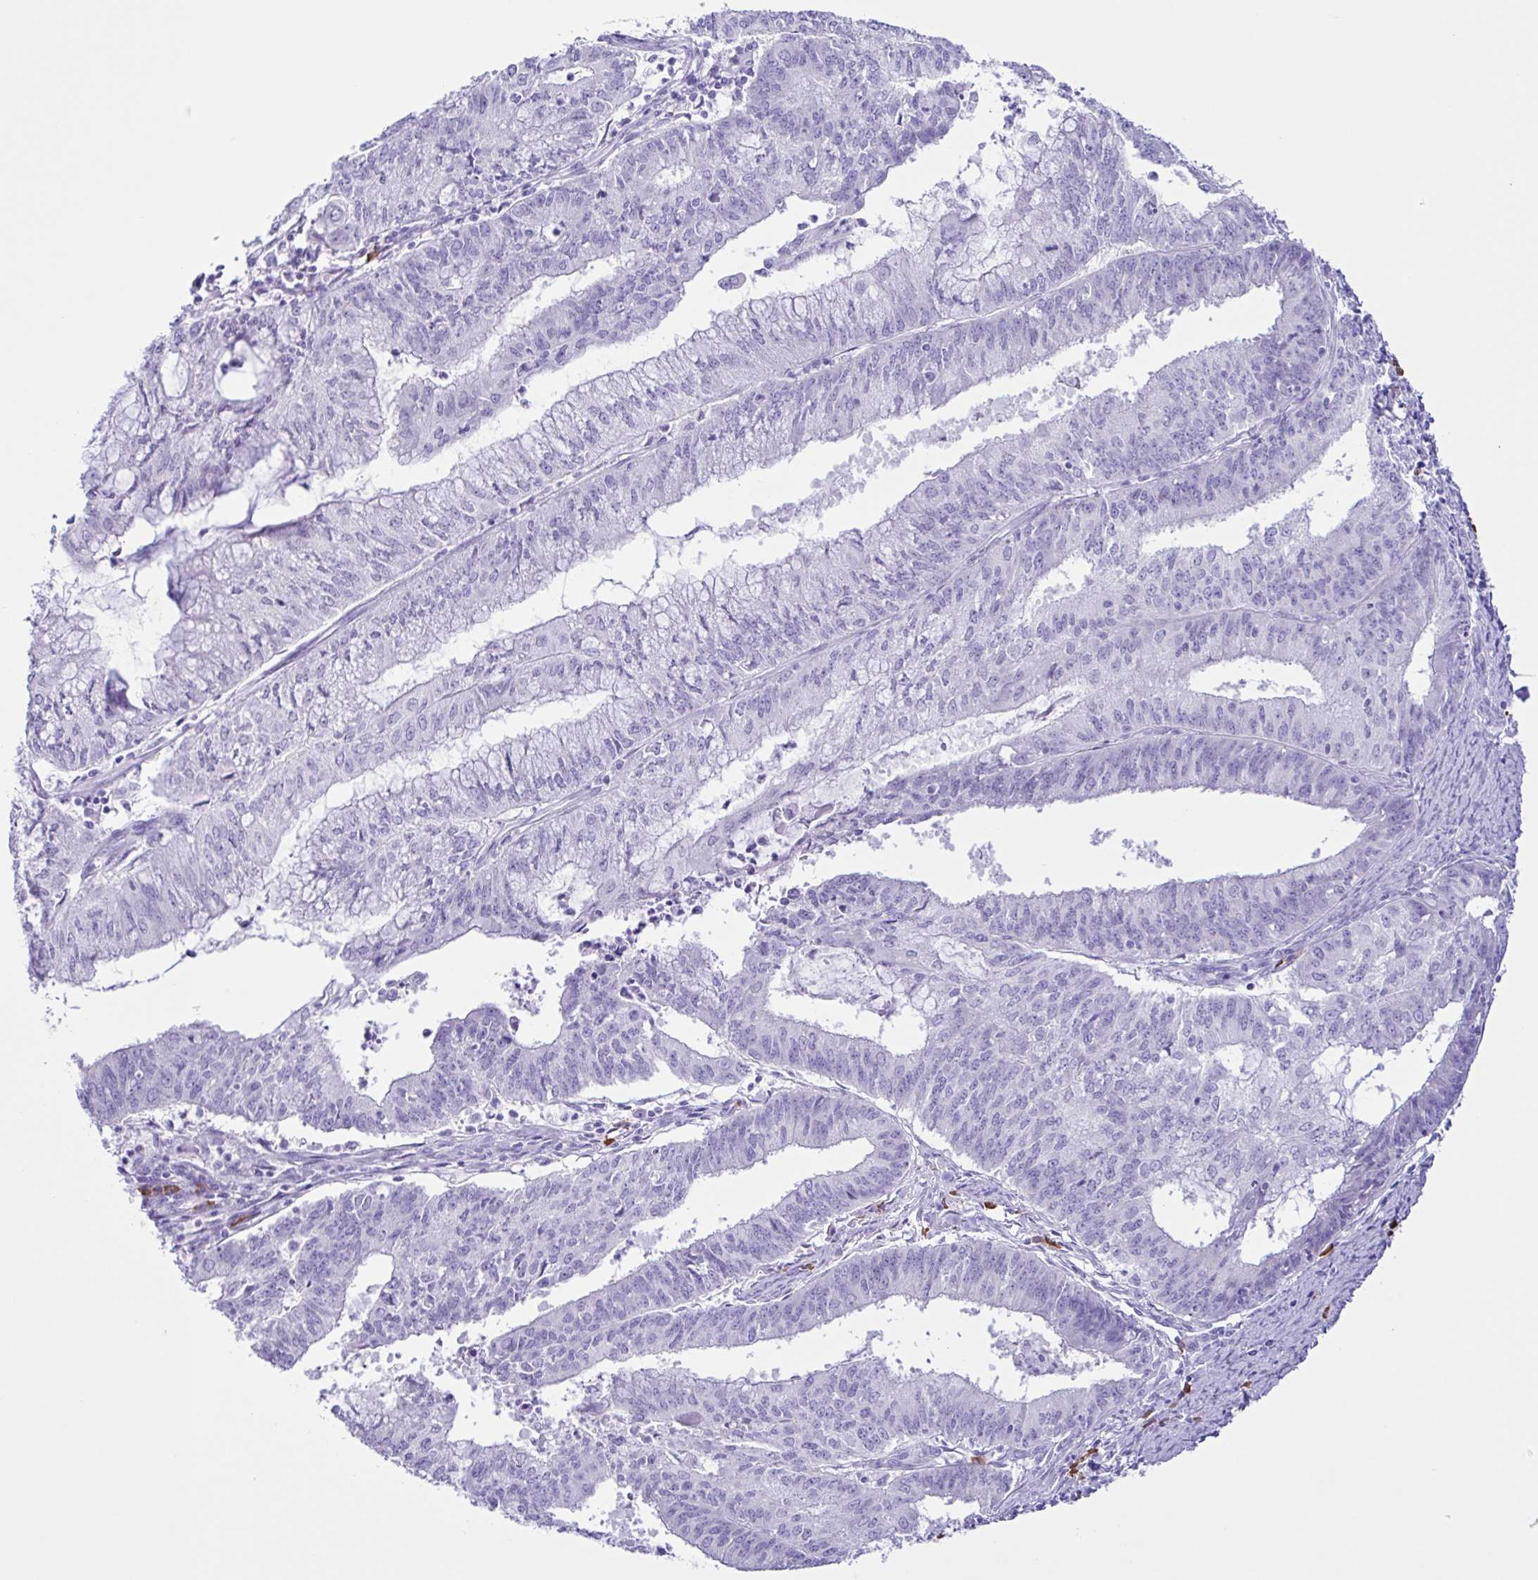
{"staining": {"intensity": "negative", "quantity": "none", "location": "none"}, "tissue": "endometrial cancer", "cell_type": "Tumor cells", "image_type": "cancer", "snomed": [{"axis": "morphology", "description": "Adenocarcinoma, NOS"}, {"axis": "topography", "description": "Endometrium"}], "caption": "DAB (3,3'-diaminobenzidine) immunohistochemical staining of human endometrial adenocarcinoma displays no significant positivity in tumor cells.", "gene": "PIGF", "patient": {"sex": "female", "age": 61}}